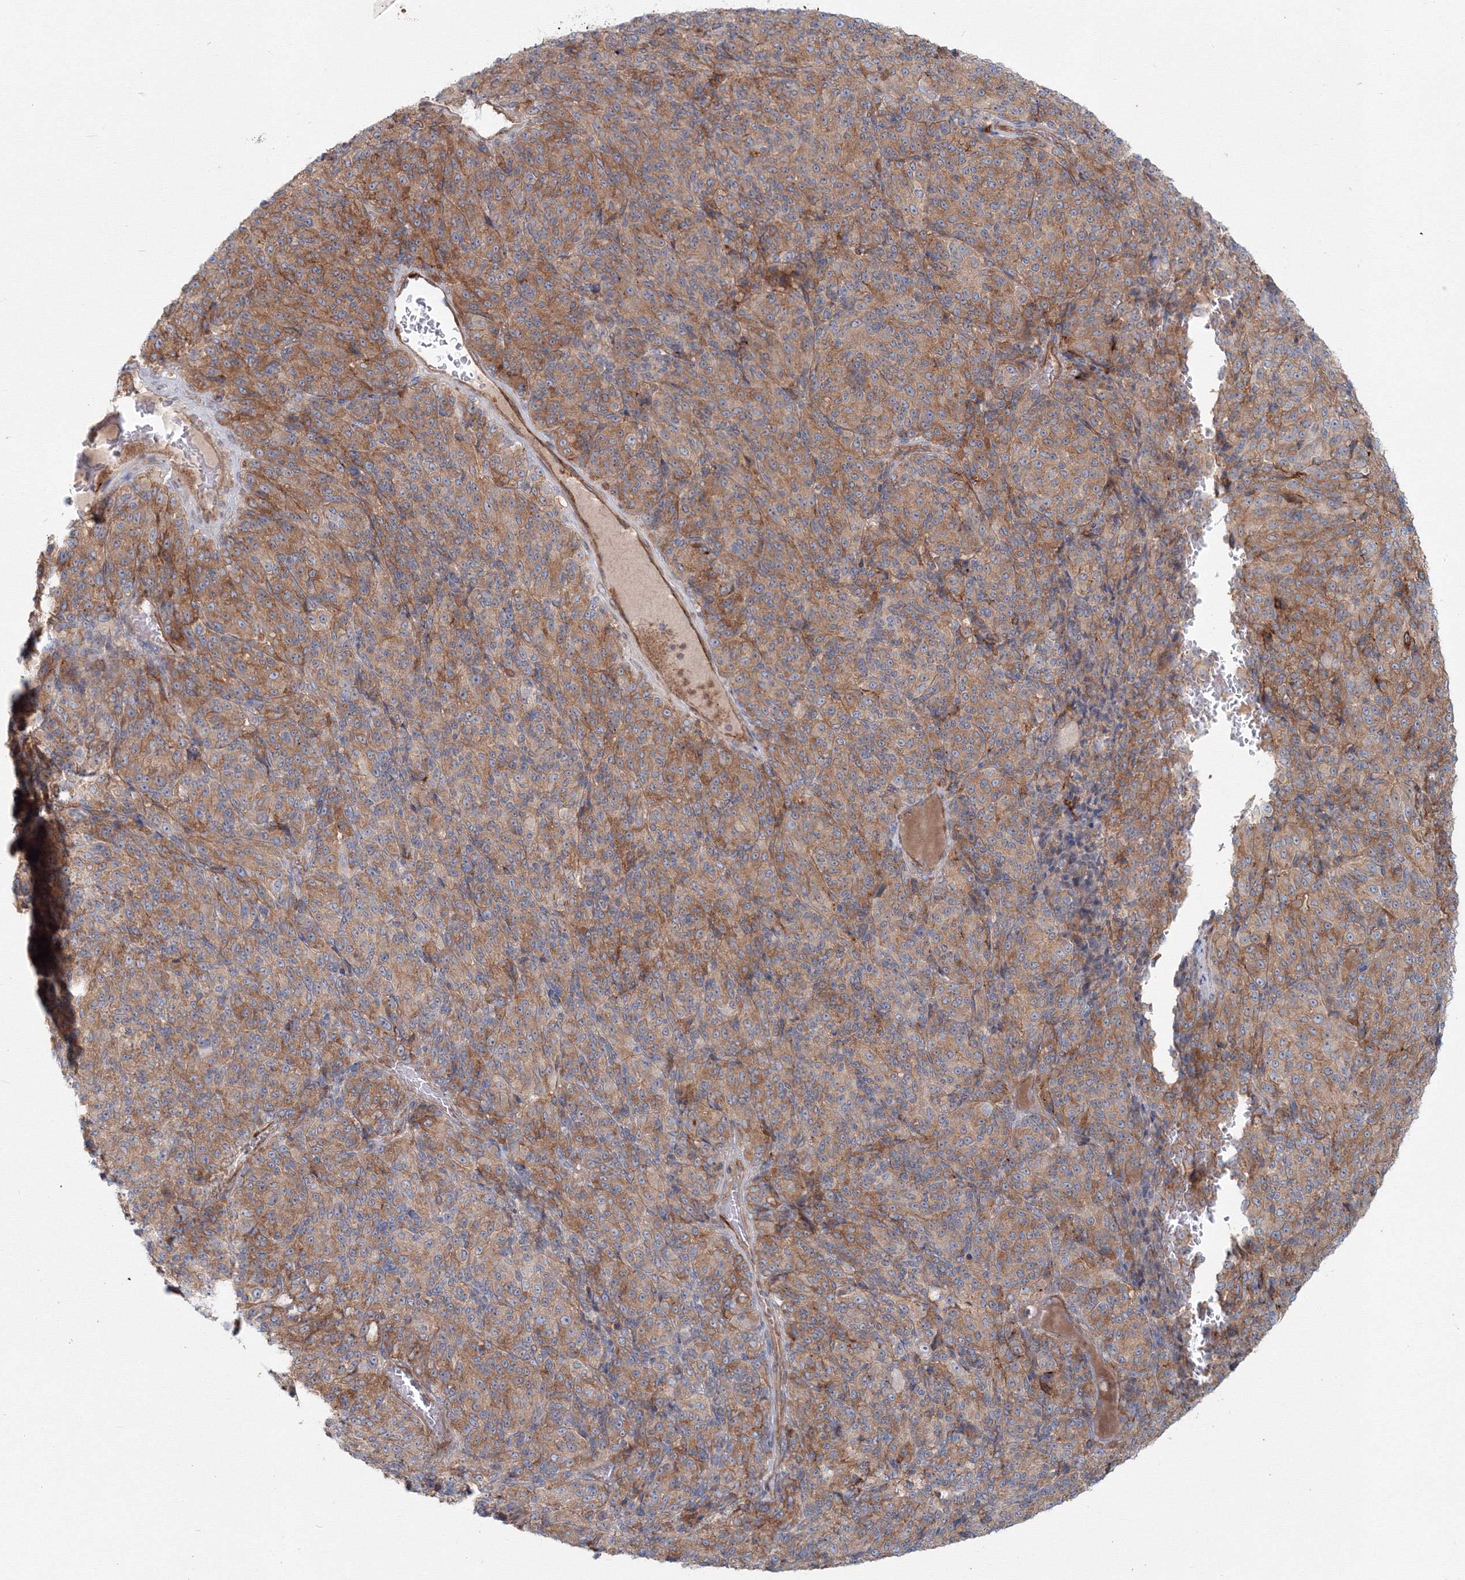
{"staining": {"intensity": "moderate", "quantity": ">75%", "location": "cytoplasmic/membranous"}, "tissue": "melanoma", "cell_type": "Tumor cells", "image_type": "cancer", "snomed": [{"axis": "morphology", "description": "Malignant melanoma, Metastatic site"}, {"axis": "topography", "description": "Brain"}], "caption": "Moderate cytoplasmic/membranous positivity is seen in about >75% of tumor cells in malignant melanoma (metastatic site).", "gene": "SH3PXD2A", "patient": {"sex": "female", "age": 56}}